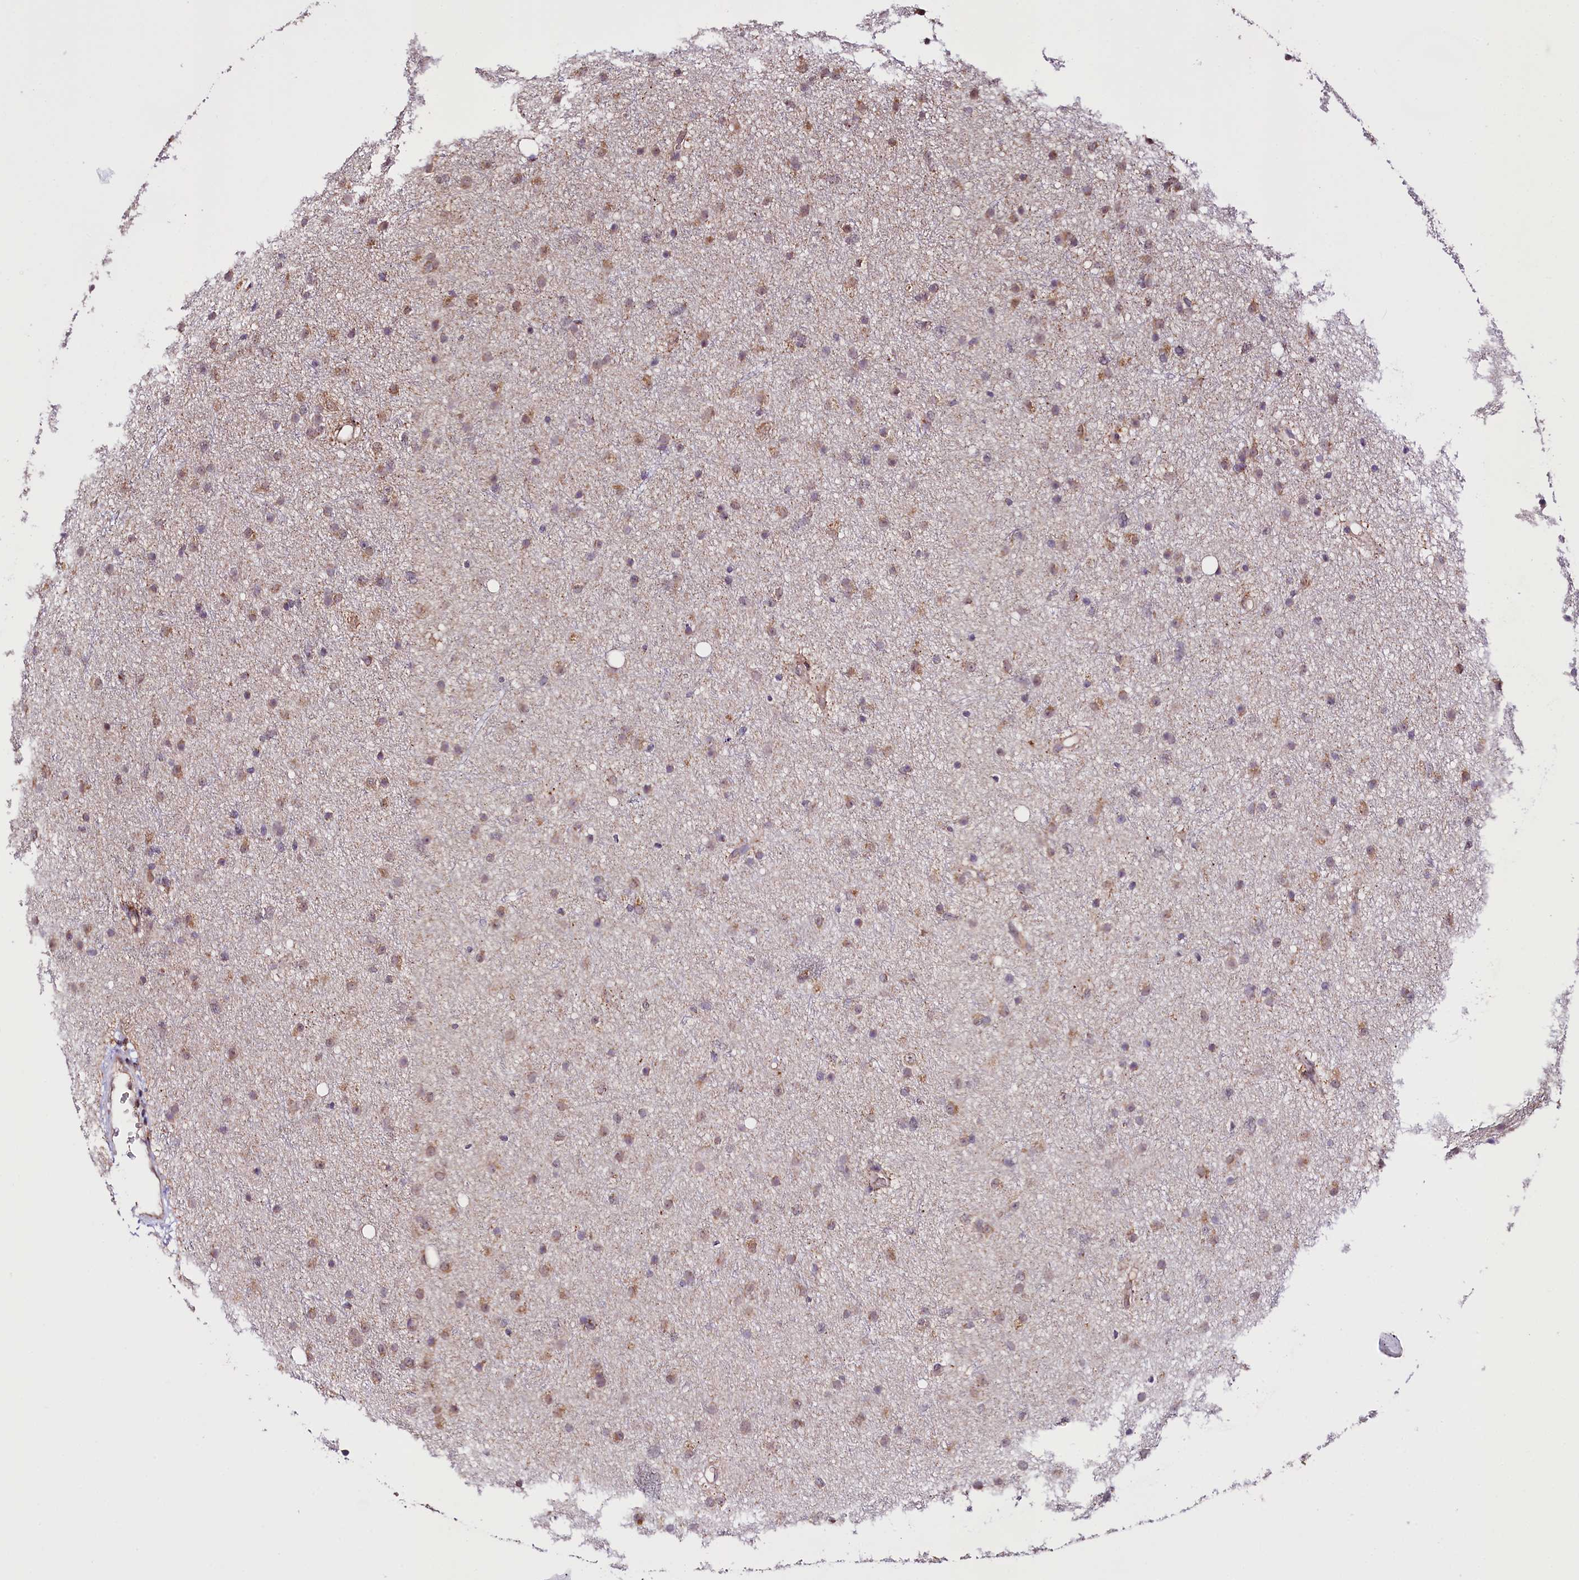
{"staining": {"intensity": "weak", "quantity": "25%-75%", "location": "cytoplasmic/membranous"}, "tissue": "glioma", "cell_type": "Tumor cells", "image_type": "cancer", "snomed": [{"axis": "morphology", "description": "Glioma, malignant, Low grade"}, {"axis": "topography", "description": "Cerebral cortex"}], "caption": "Malignant glioma (low-grade) tissue demonstrates weak cytoplasmic/membranous staining in about 25%-75% of tumor cells", "gene": "ST7", "patient": {"sex": "female", "age": 39}}